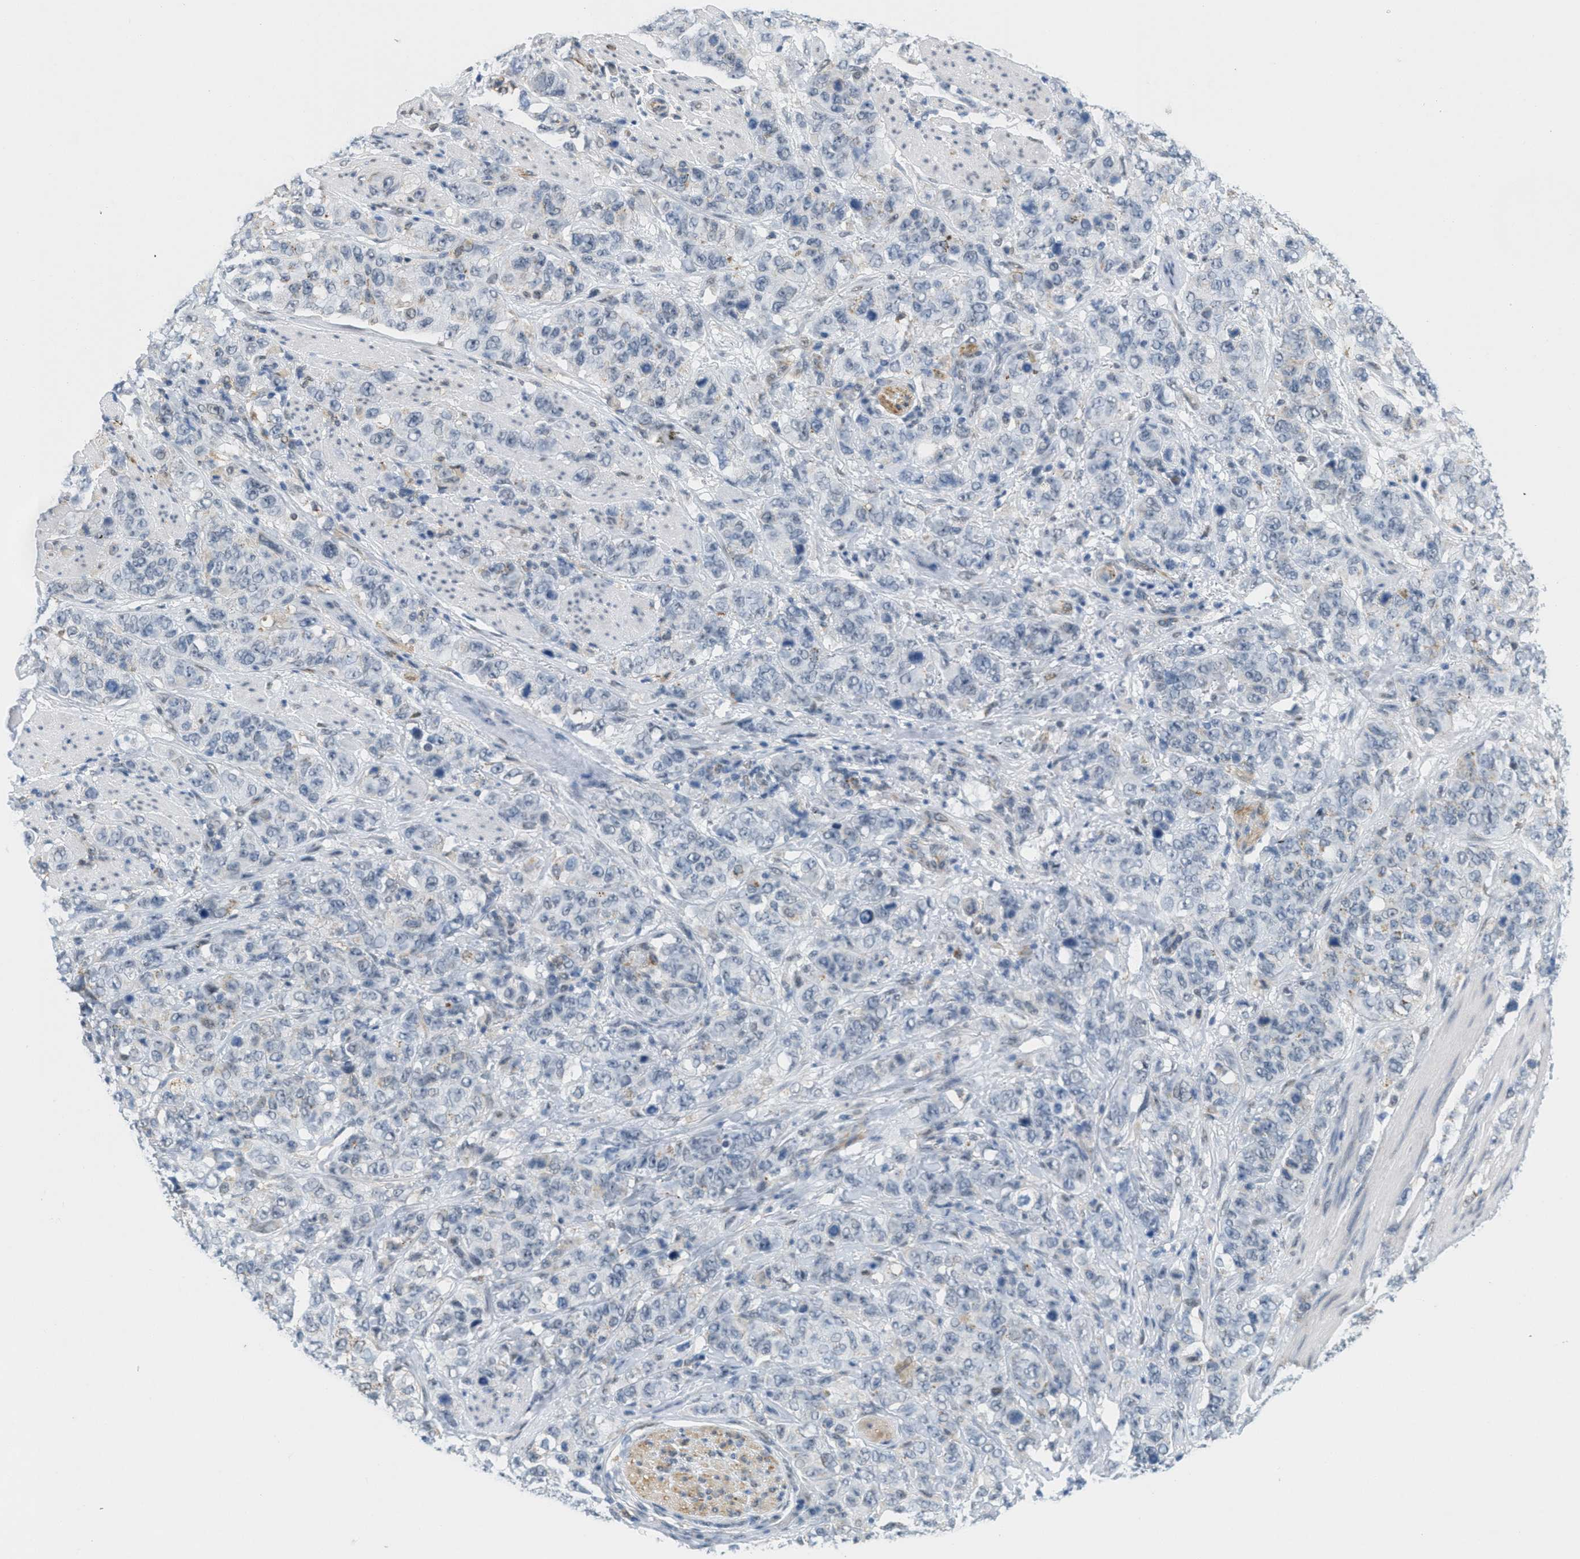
{"staining": {"intensity": "negative", "quantity": "none", "location": "none"}, "tissue": "stomach cancer", "cell_type": "Tumor cells", "image_type": "cancer", "snomed": [{"axis": "morphology", "description": "Adenocarcinoma, NOS"}, {"axis": "topography", "description": "Stomach"}], "caption": "Stomach adenocarcinoma stained for a protein using immunohistochemistry shows no expression tumor cells.", "gene": "HS3ST2", "patient": {"sex": "male", "age": 48}}